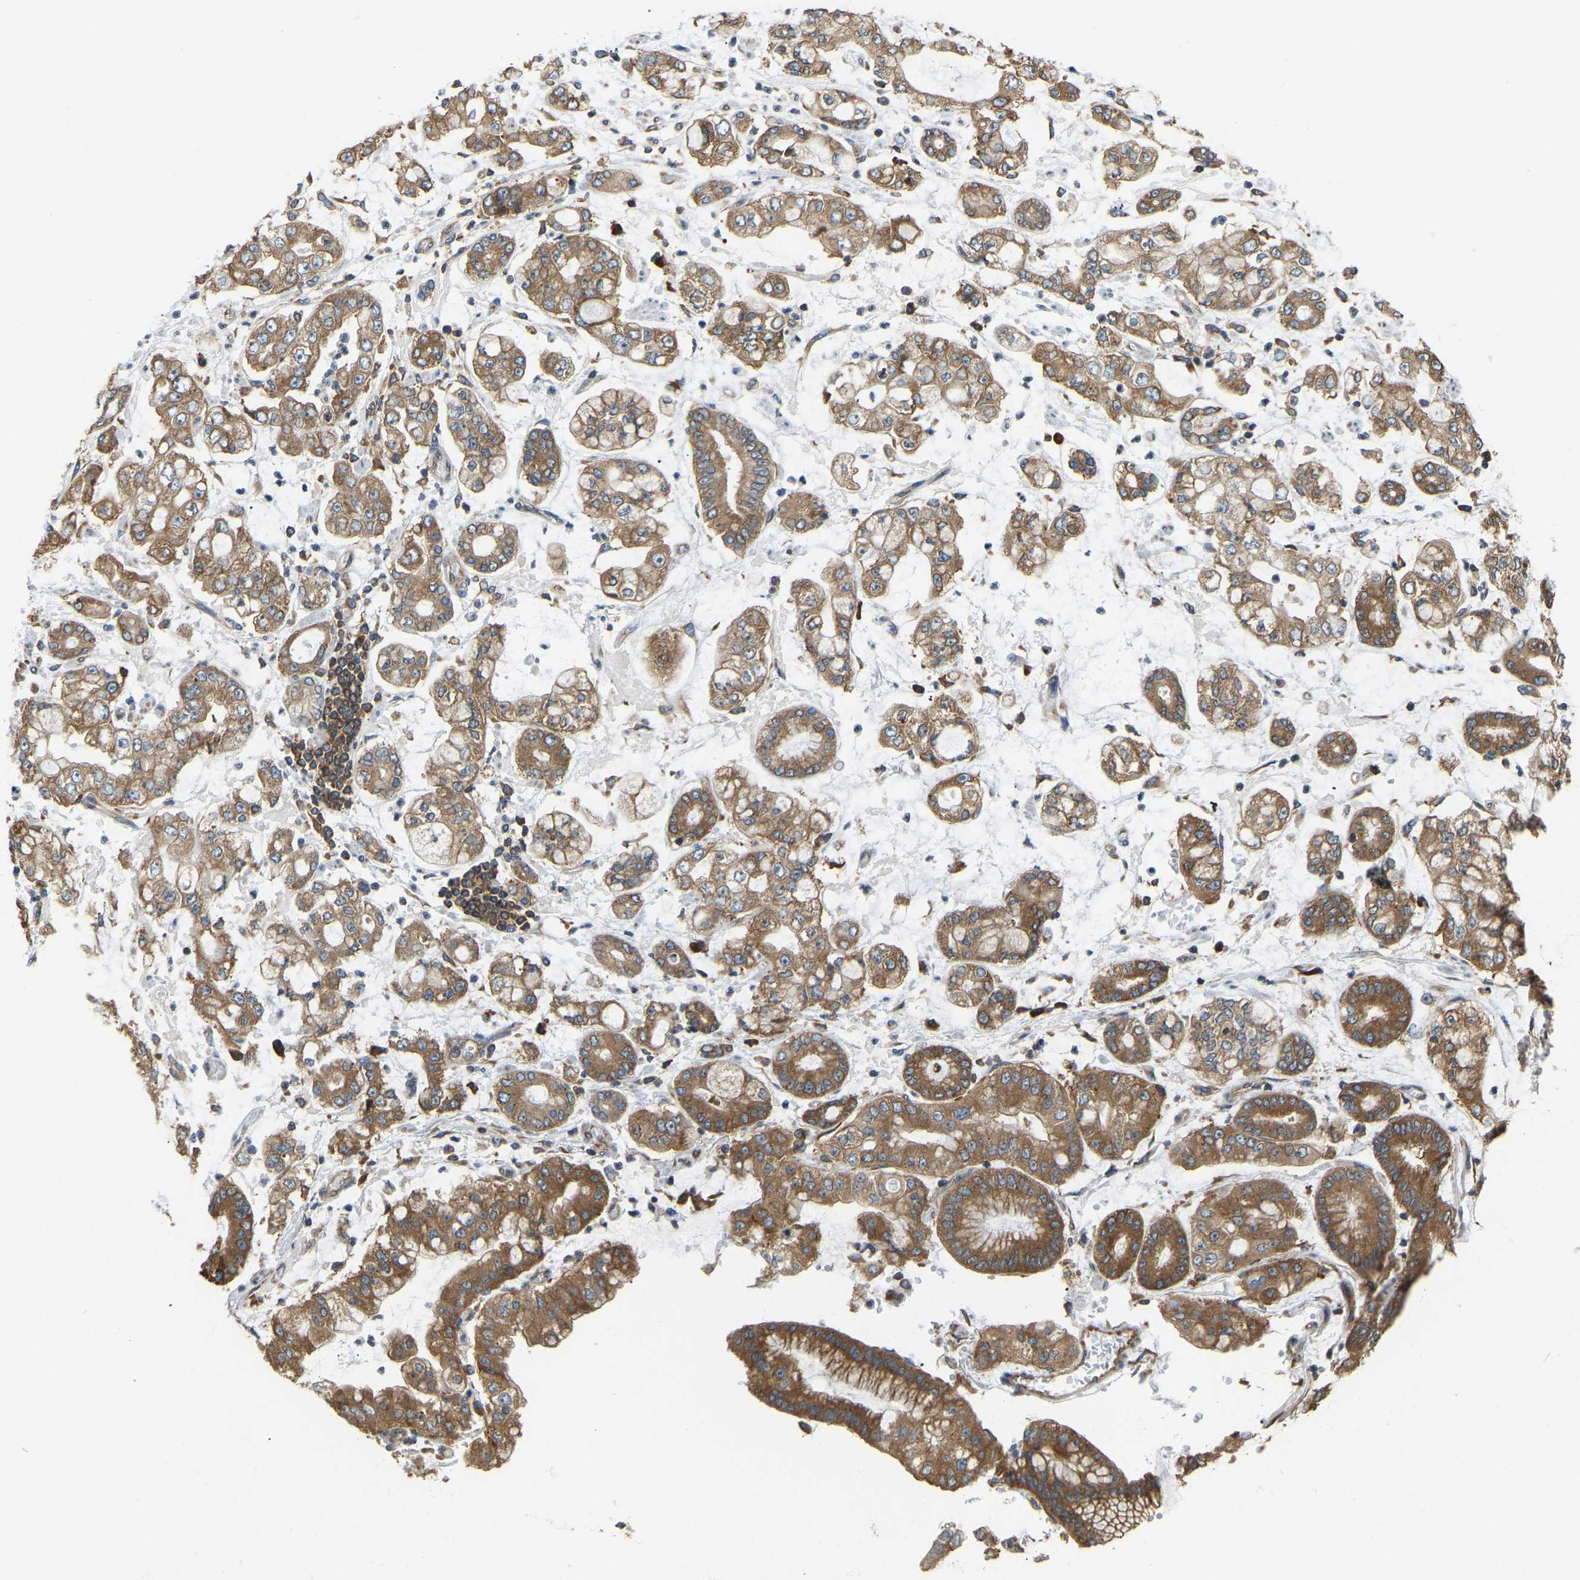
{"staining": {"intensity": "moderate", "quantity": ">75%", "location": "cytoplasmic/membranous"}, "tissue": "stomach cancer", "cell_type": "Tumor cells", "image_type": "cancer", "snomed": [{"axis": "morphology", "description": "Adenocarcinoma, NOS"}, {"axis": "topography", "description": "Stomach"}], "caption": "Stomach cancer stained with immunohistochemistry reveals moderate cytoplasmic/membranous positivity in approximately >75% of tumor cells. The staining was performed using DAB, with brown indicating positive protein expression. Nuclei are stained blue with hematoxylin.", "gene": "RPS6KB2", "patient": {"sex": "male", "age": 76}}